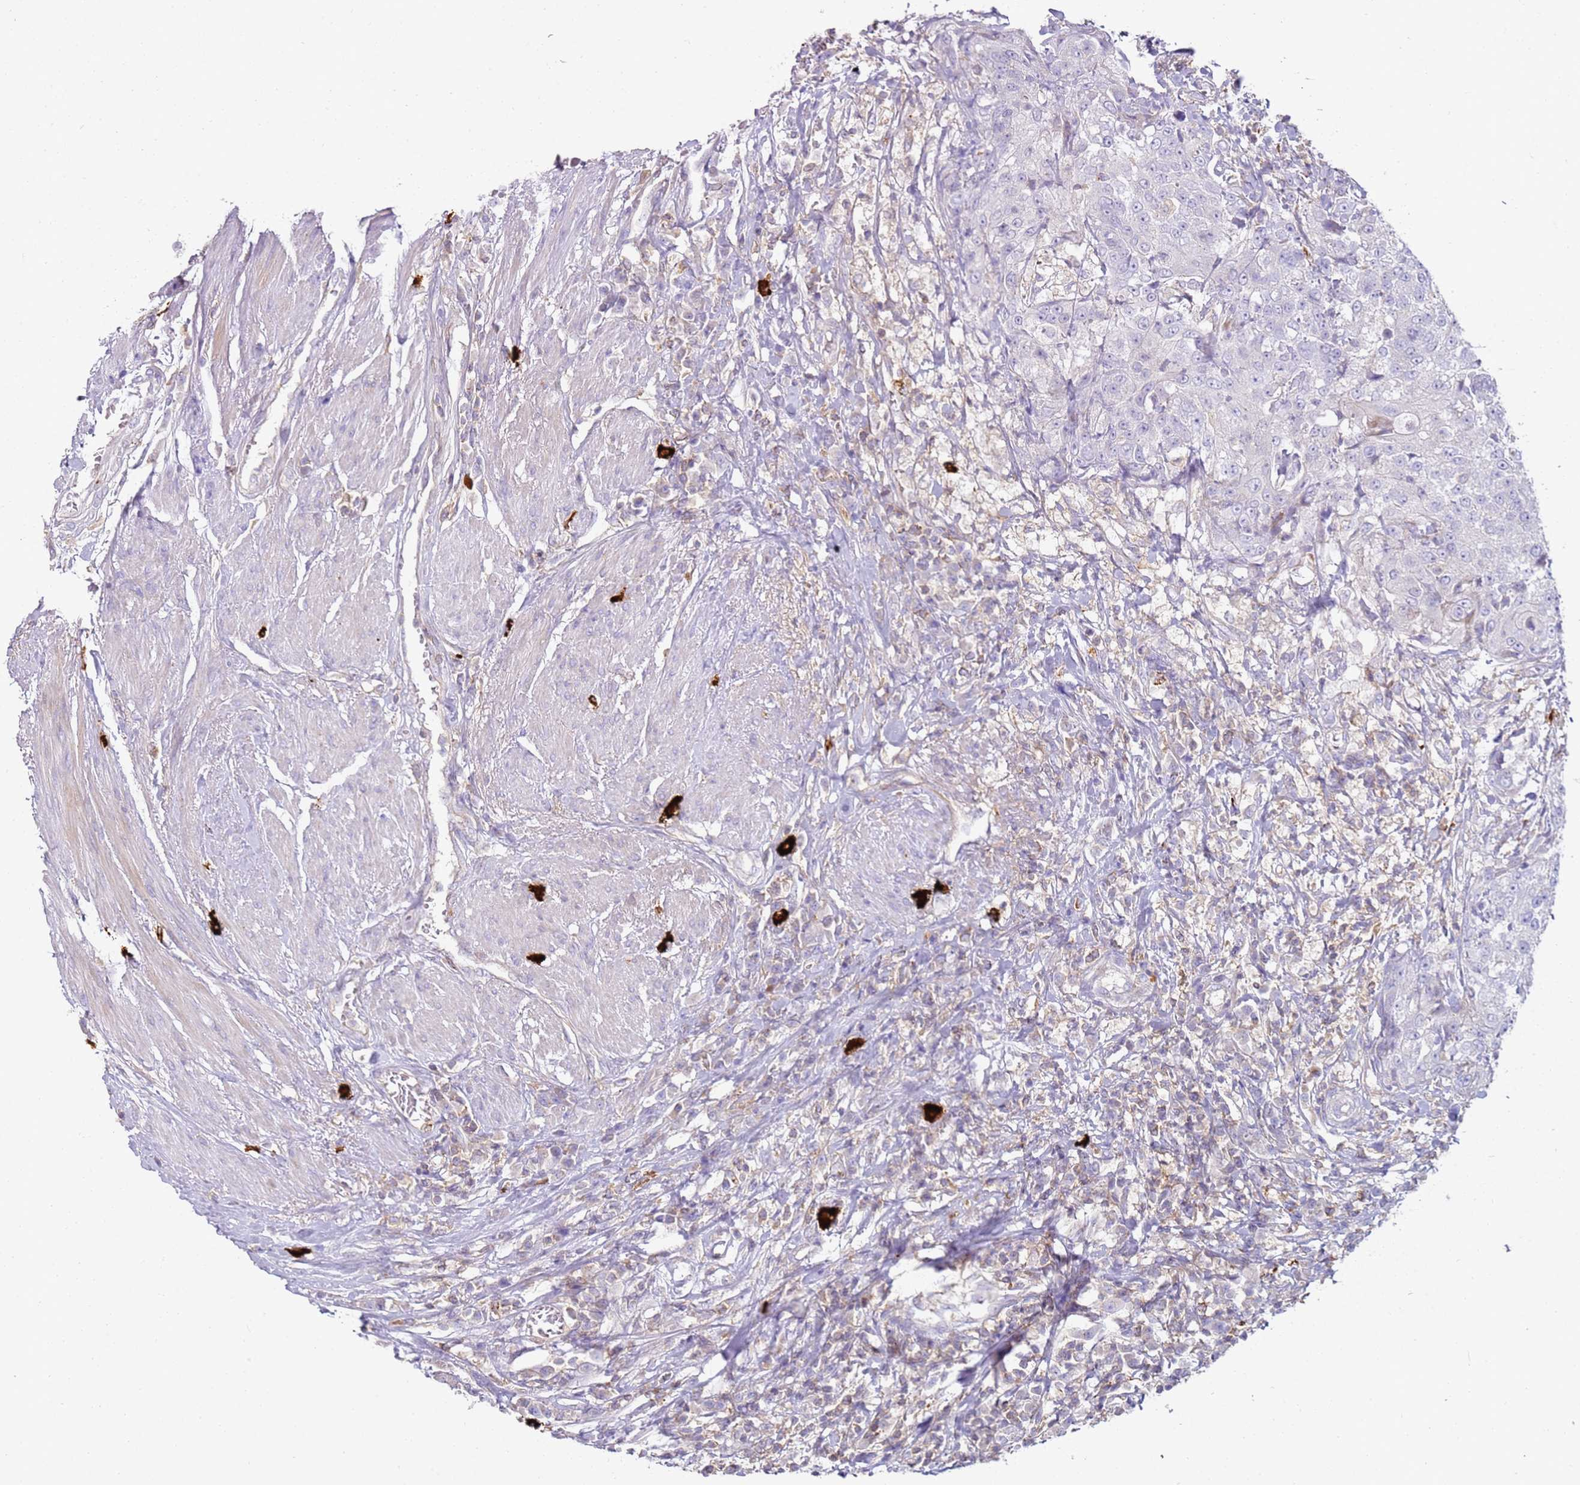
{"staining": {"intensity": "negative", "quantity": "none", "location": "none"}, "tissue": "urothelial cancer", "cell_type": "Tumor cells", "image_type": "cancer", "snomed": [{"axis": "morphology", "description": "Urothelial carcinoma, High grade"}, {"axis": "topography", "description": "Urinary bladder"}], "caption": "Immunohistochemistry (IHC) image of human urothelial carcinoma (high-grade) stained for a protein (brown), which shows no expression in tumor cells.", "gene": "FPR1", "patient": {"sex": "female", "age": 63}}